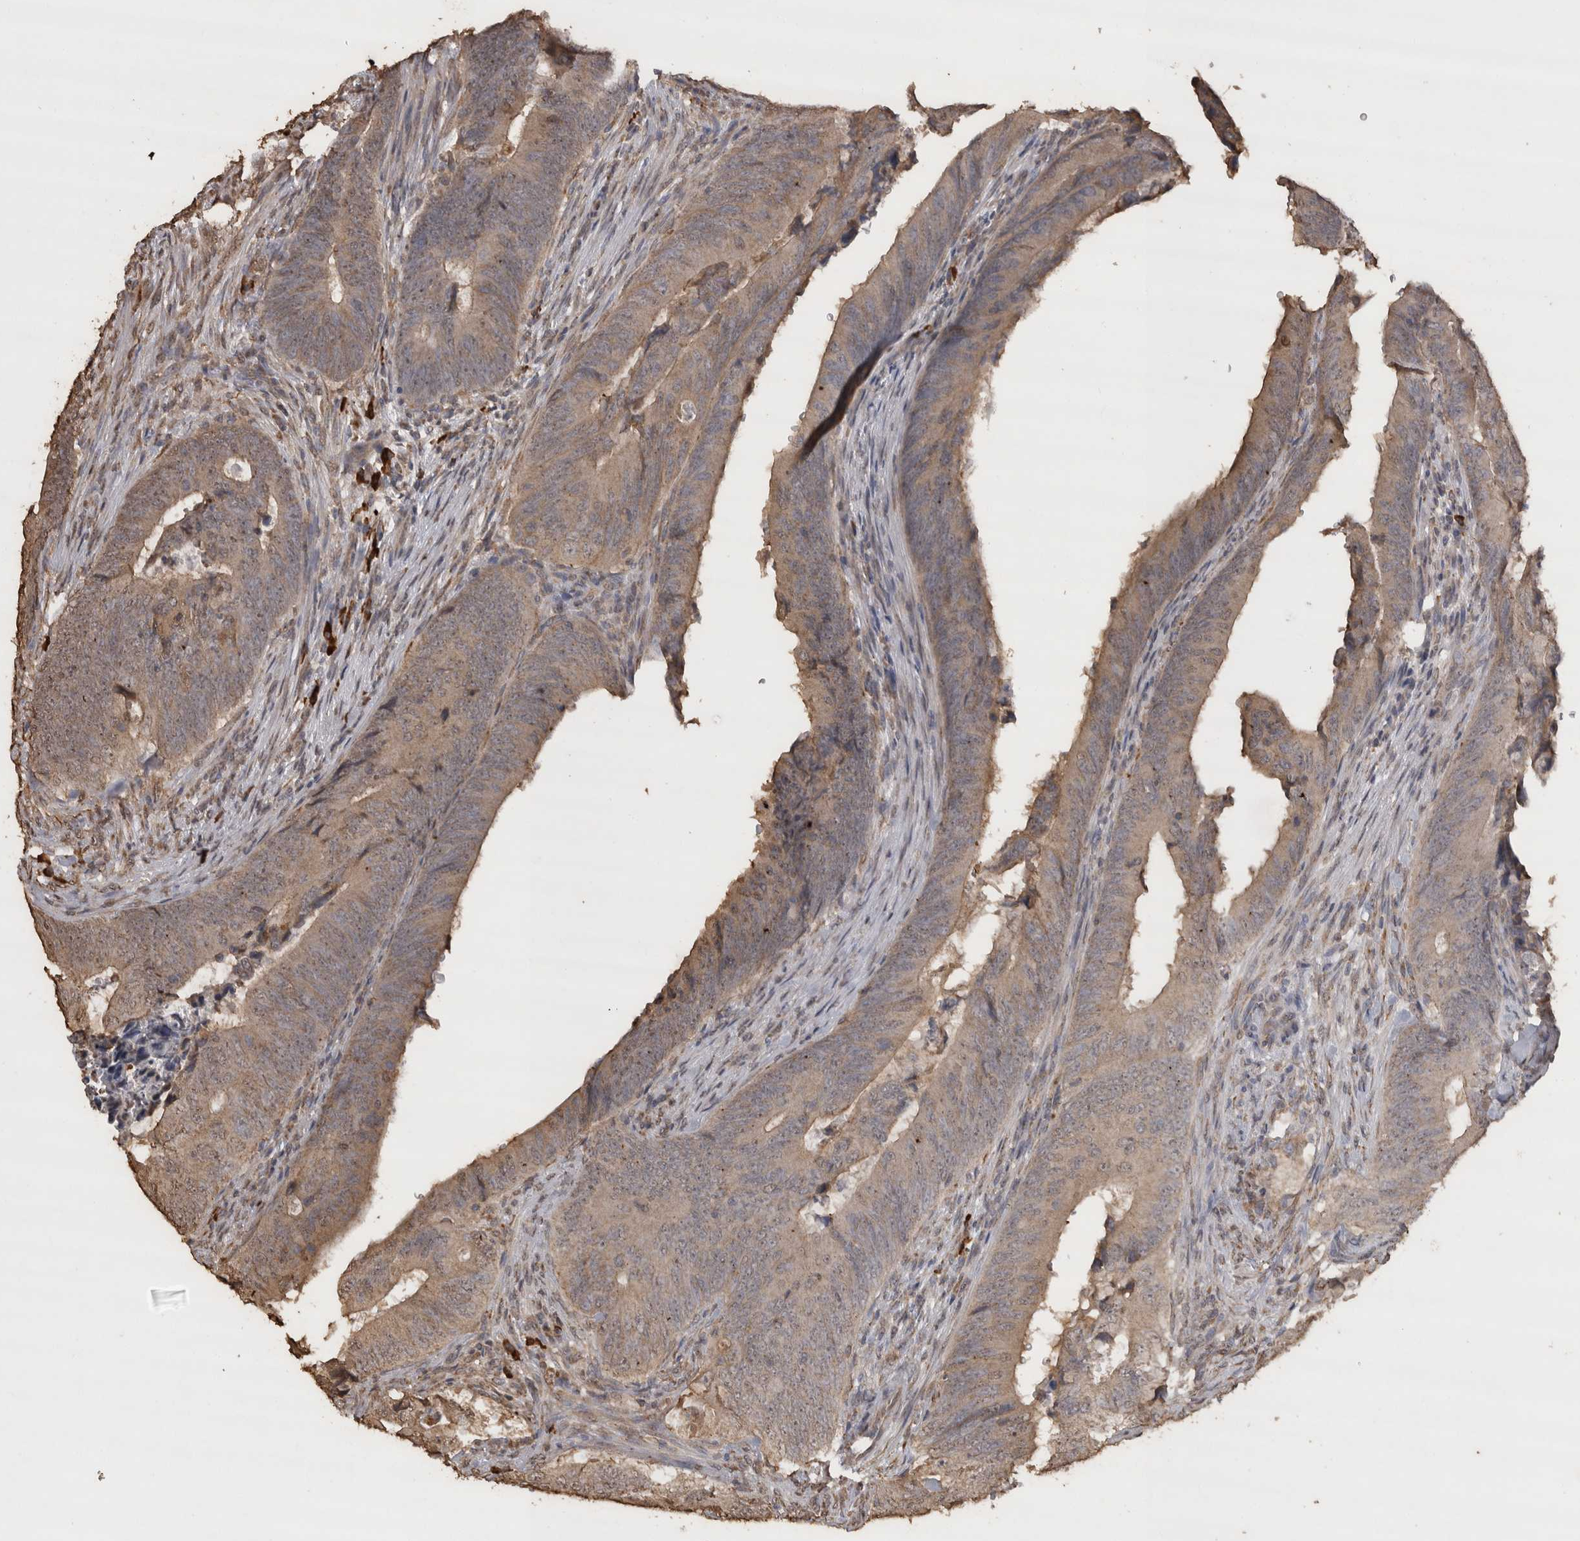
{"staining": {"intensity": "weak", "quantity": ">75%", "location": "cytoplasmic/membranous"}, "tissue": "colorectal cancer", "cell_type": "Tumor cells", "image_type": "cancer", "snomed": [{"axis": "morphology", "description": "Normal tissue, NOS"}, {"axis": "morphology", "description": "Adenocarcinoma, NOS"}, {"axis": "topography", "description": "Colon"}], "caption": "This is an image of immunohistochemistry (IHC) staining of adenocarcinoma (colorectal), which shows weak staining in the cytoplasmic/membranous of tumor cells.", "gene": "CRELD2", "patient": {"sex": "male", "age": 56}}